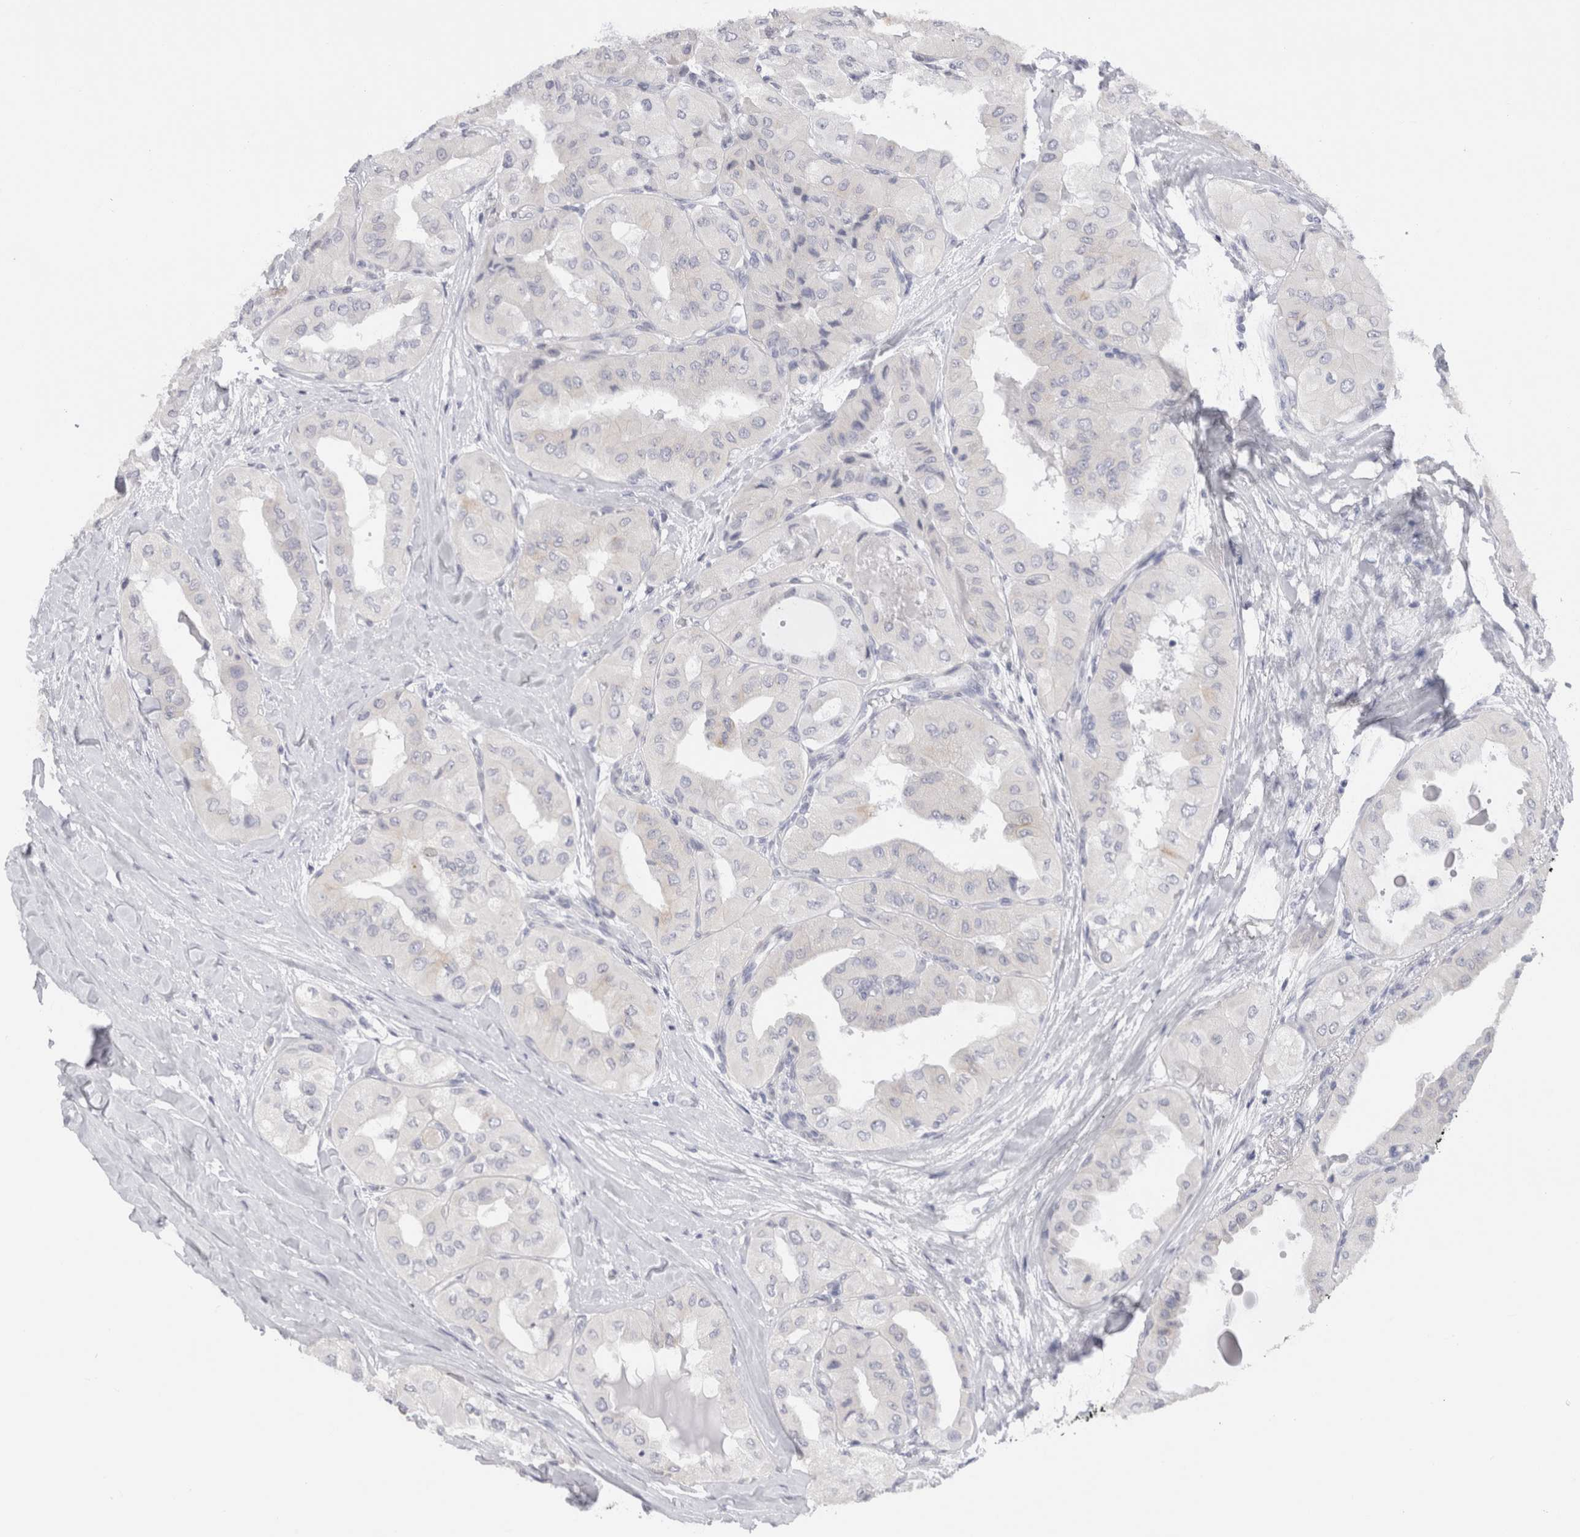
{"staining": {"intensity": "negative", "quantity": "none", "location": "none"}, "tissue": "thyroid cancer", "cell_type": "Tumor cells", "image_type": "cancer", "snomed": [{"axis": "morphology", "description": "Papillary adenocarcinoma, NOS"}, {"axis": "topography", "description": "Thyroid gland"}], "caption": "A micrograph of thyroid papillary adenocarcinoma stained for a protein shows no brown staining in tumor cells.", "gene": "C9orf50", "patient": {"sex": "female", "age": 59}}